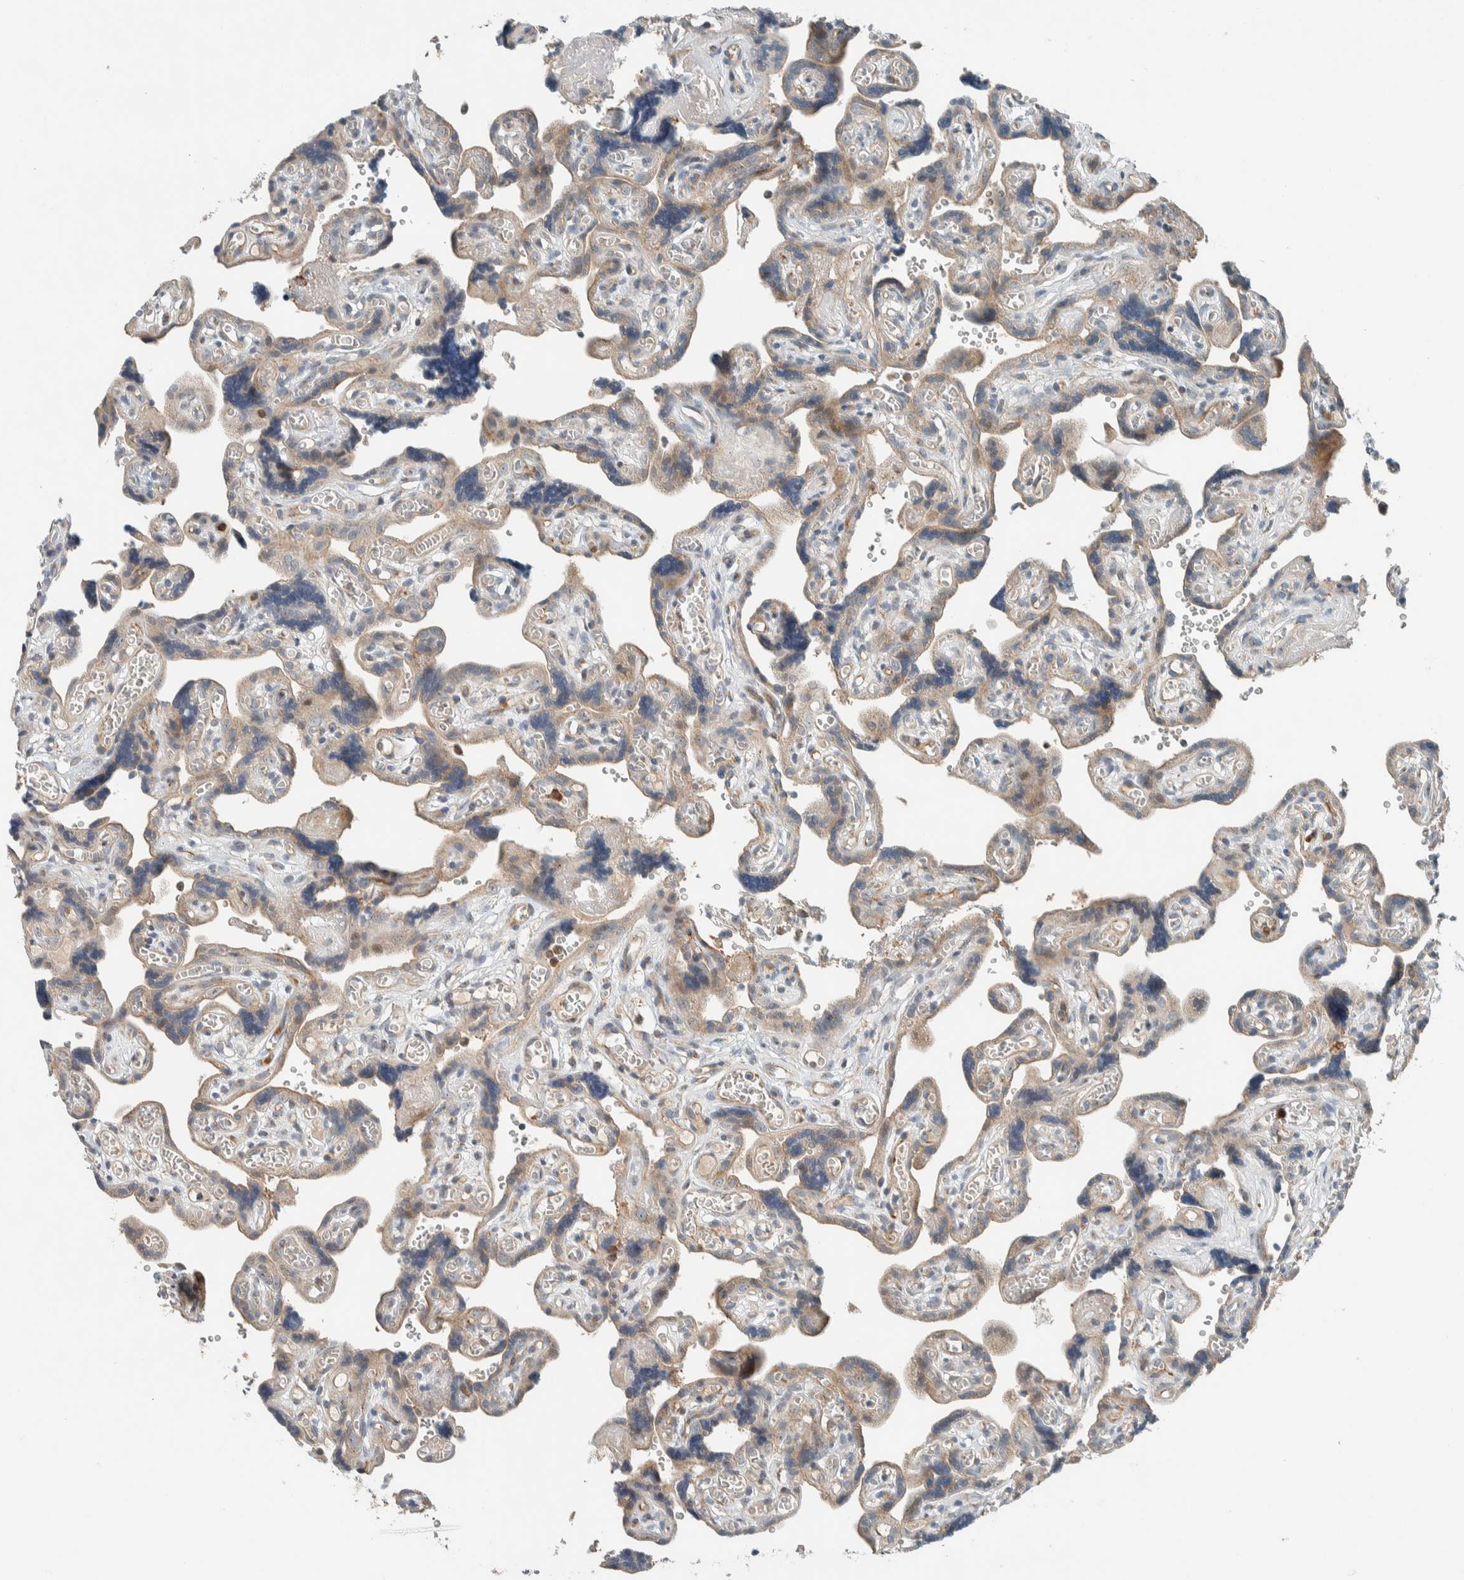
{"staining": {"intensity": "weak", "quantity": ">75%", "location": "cytoplasmic/membranous,nuclear"}, "tissue": "placenta", "cell_type": "Trophoblastic cells", "image_type": "normal", "snomed": [{"axis": "morphology", "description": "Normal tissue, NOS"}, {"axis": "topography", "description": "Placenta"}], "caption": "Immunohistochemical staining of normal human placenta shows weak cytoplasmic/membranous,nuclear protein positivity in approximately >75% of trophoblastic cells. Ihc stains the protein of interest in brown and the nuclei are stained blue.", "gene": "SLFN12L", "patient": {"sex": "female", "age": 30}}